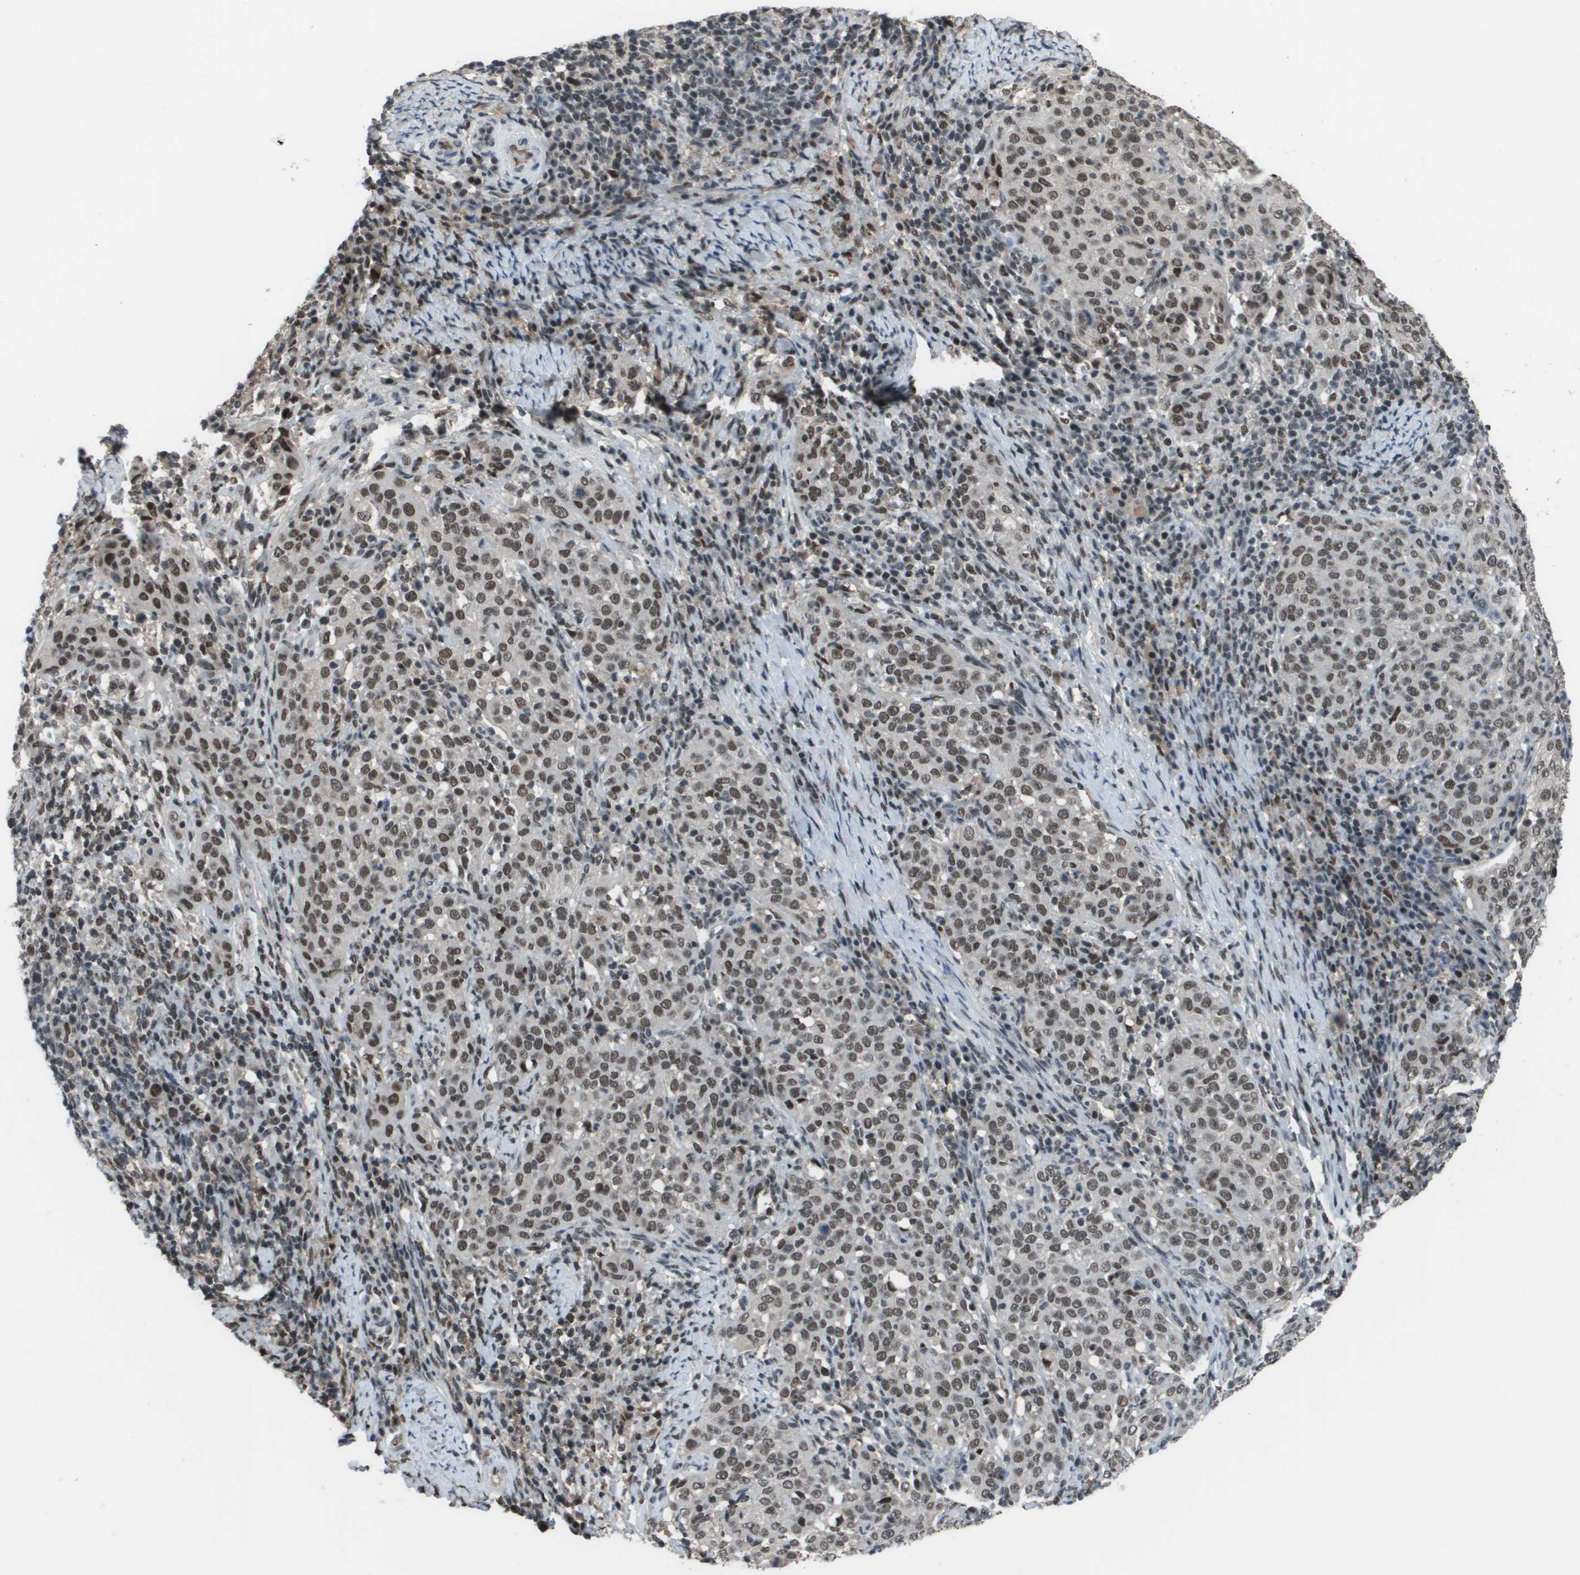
{"staining": {"intensity": "strong", "quantity": ">75%", "location": "nuclear"}, "tissue": "cervical cancer", "cell_type": "Tumor cells", "image_type": "cancer", "snomed": [{"axis": "morphology", "description": "Squamous cell carcinoma, NOS"}, {"axis": "topography", "description": "Cervix"}], "caption": "Brown immunohistochemical staining in squamous cell carcinoma (cervical) exhibits strong nuclear staining in about >75% of tumor cells. The staining was performed using DAB, with brown indicating positive protein expression. Nuclei are stained blue with hematoxylin.", "gene": "THRAP3", "patient": {"sex": "female", "age": 51}}